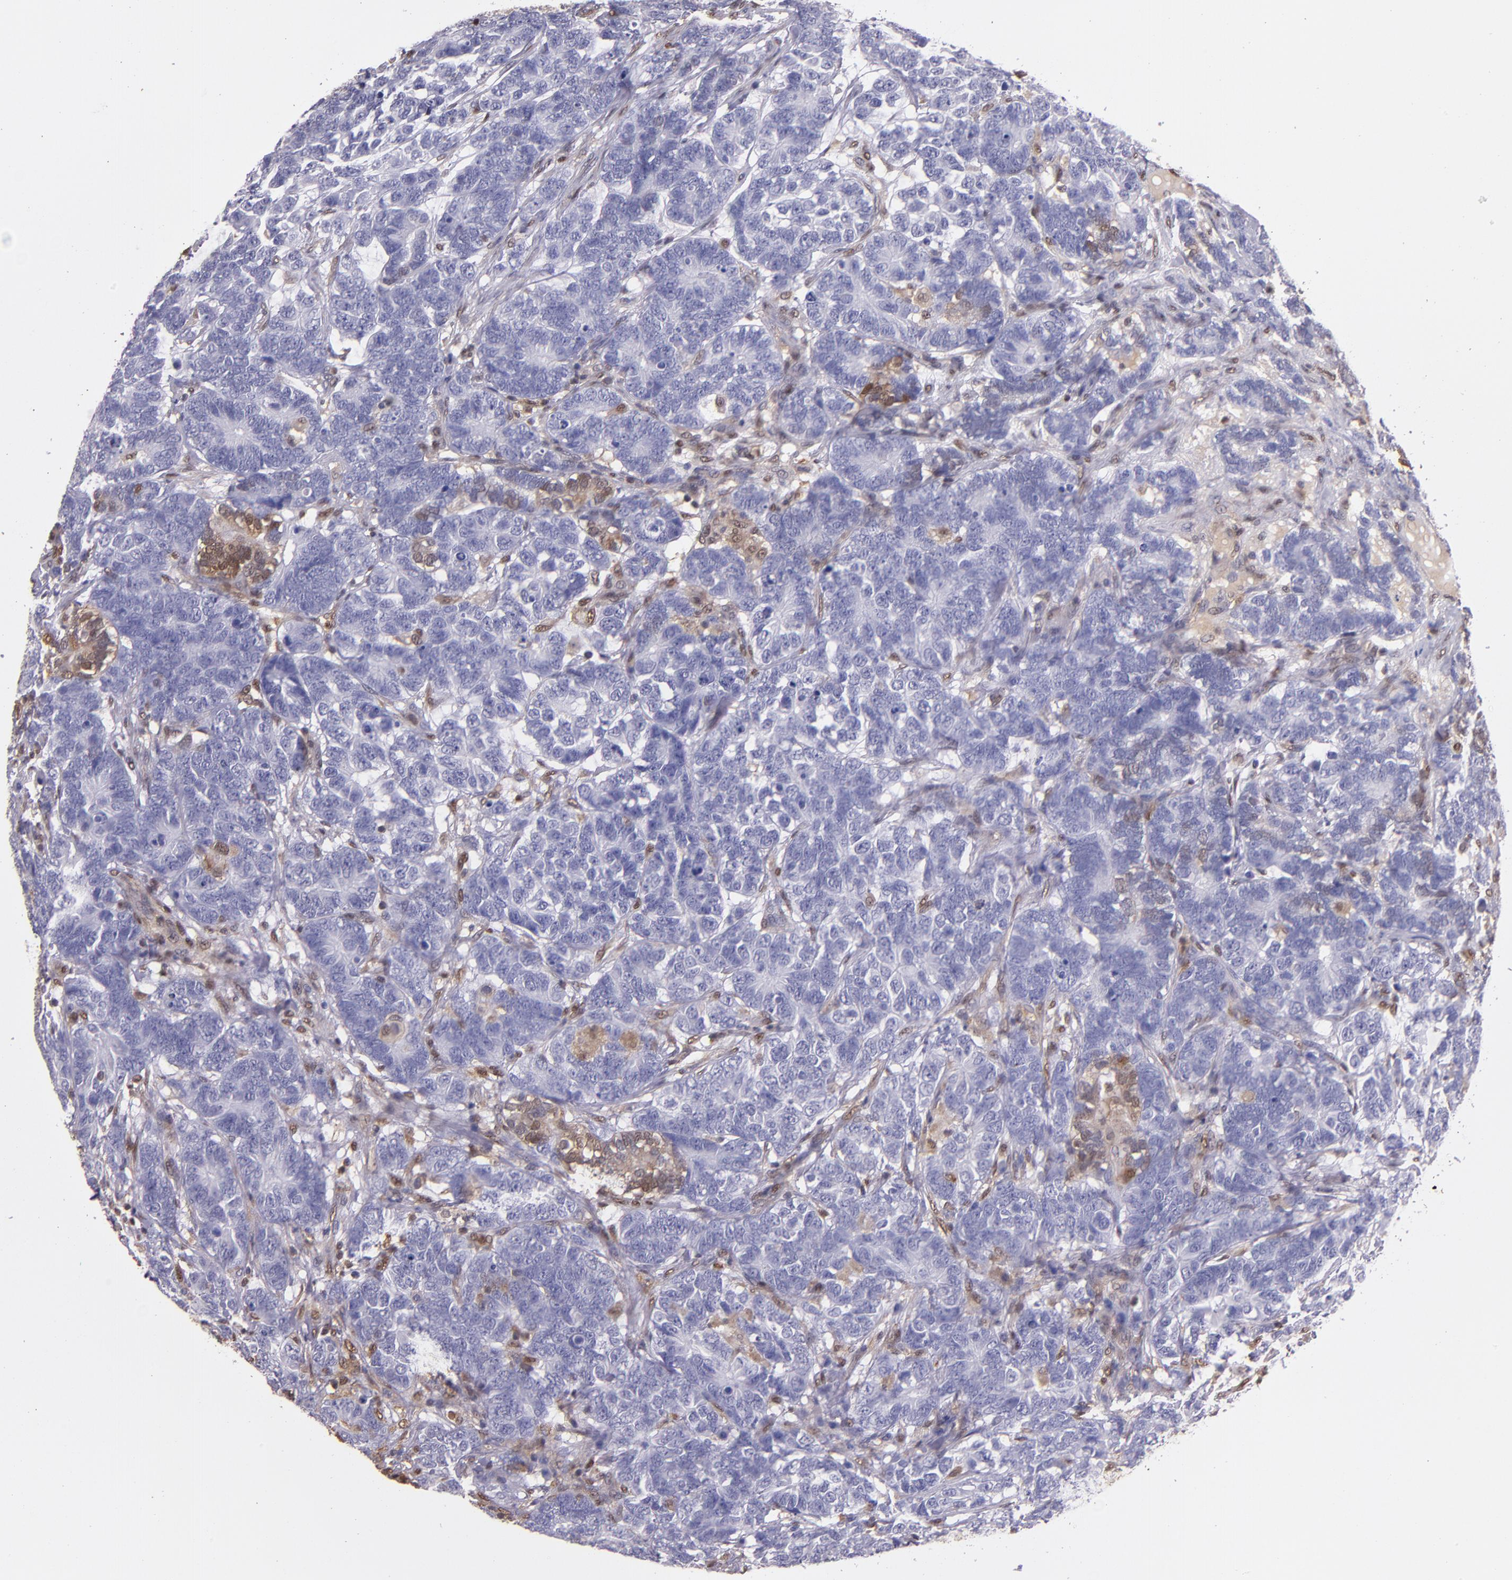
{"staining": {"intensity": "negative", "quantity": "none", "location": "none"}, "tissue": "testis cancer", "cell_type": "Tumor cells", "image_type": "cancer", "snomed": [{"axis": "morphology", "description": "Carcinoma, Embryonal, NOS"}, {"axis": "topography", "description": "Testis"}], "caption": "Immunohistochemistry micrograph of neoplastic tissue: embryonal carcinoma (testis) stained with DAB (3,3'-diaminobenzidine) displays no significant protein expression in tumor cells. Nuclei are stained in blue.", "gene": "STAT6", "patient": {"sex": "male", "age": 26}}